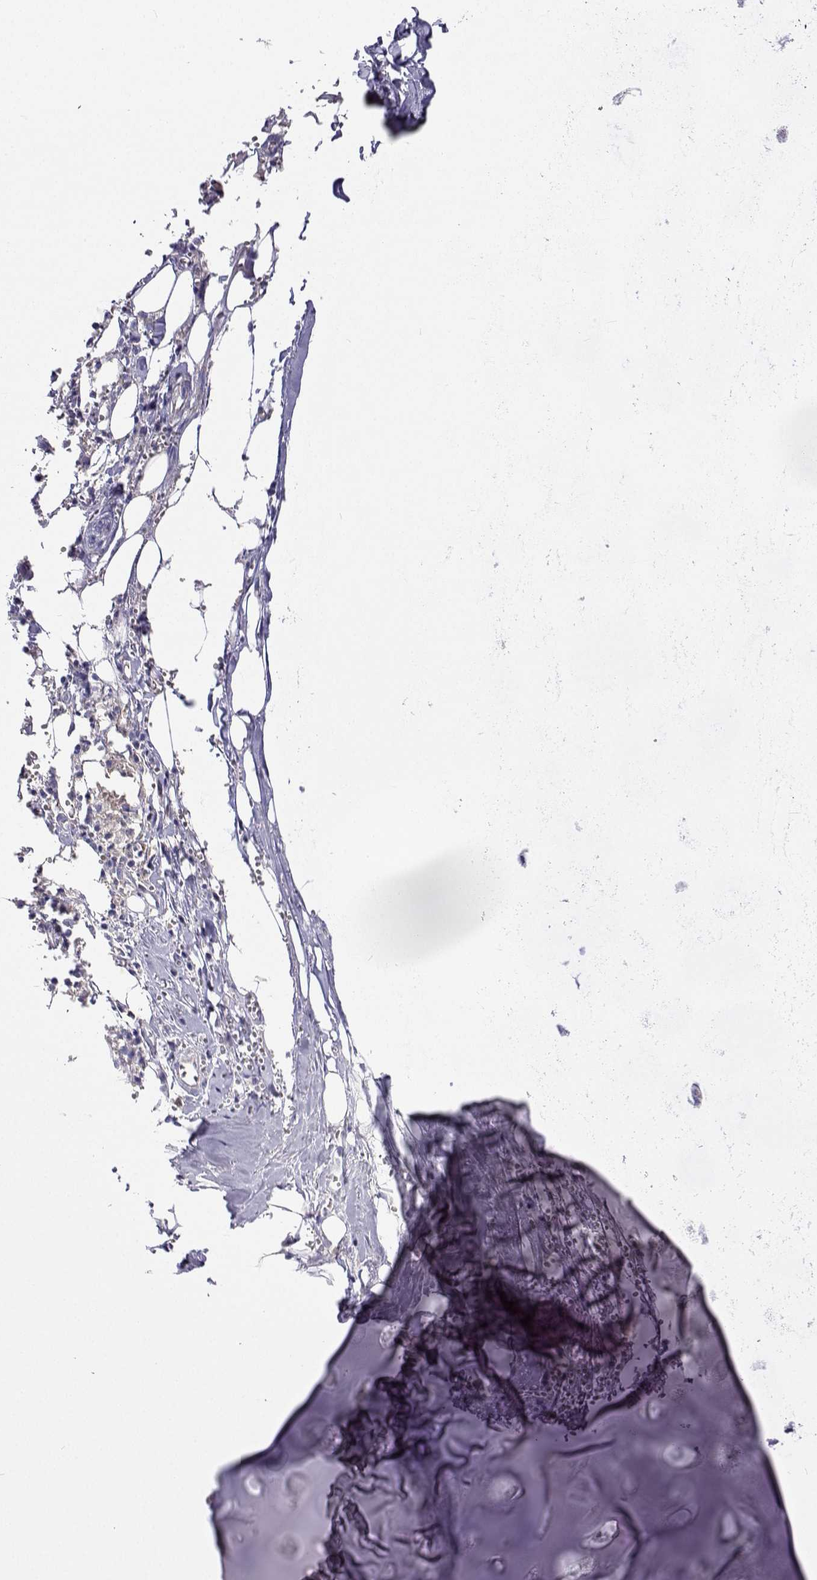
{"staining": {"intensity": "negative", "quantity": "none", "location": "none"}, "tissue": "adipose tissue", "cell_type": "Adipocytes", "image_type": "normal", "snomed": [{"axis": "morphology", "description": "Normal tissue, NOS"}, {"axis": "morphology", "description": "Squamous cell carcinoma, NOS"}, {"axis": "topography", "description": "Cartilage tissue"}, {"axis": "topography", "description": "Bronchus"}, {"axis": "topography", "description": "Lung"}], "caption": "IHC photomicrograph of benign adipose tissue stained for a protein (brown), which reveals no positivity in adipocytes. (DAB IHC visualized using brightfield microscopy, high magnification).", "gene": "LHFPL7", "patient": {"sex": "male", "age": 66}}